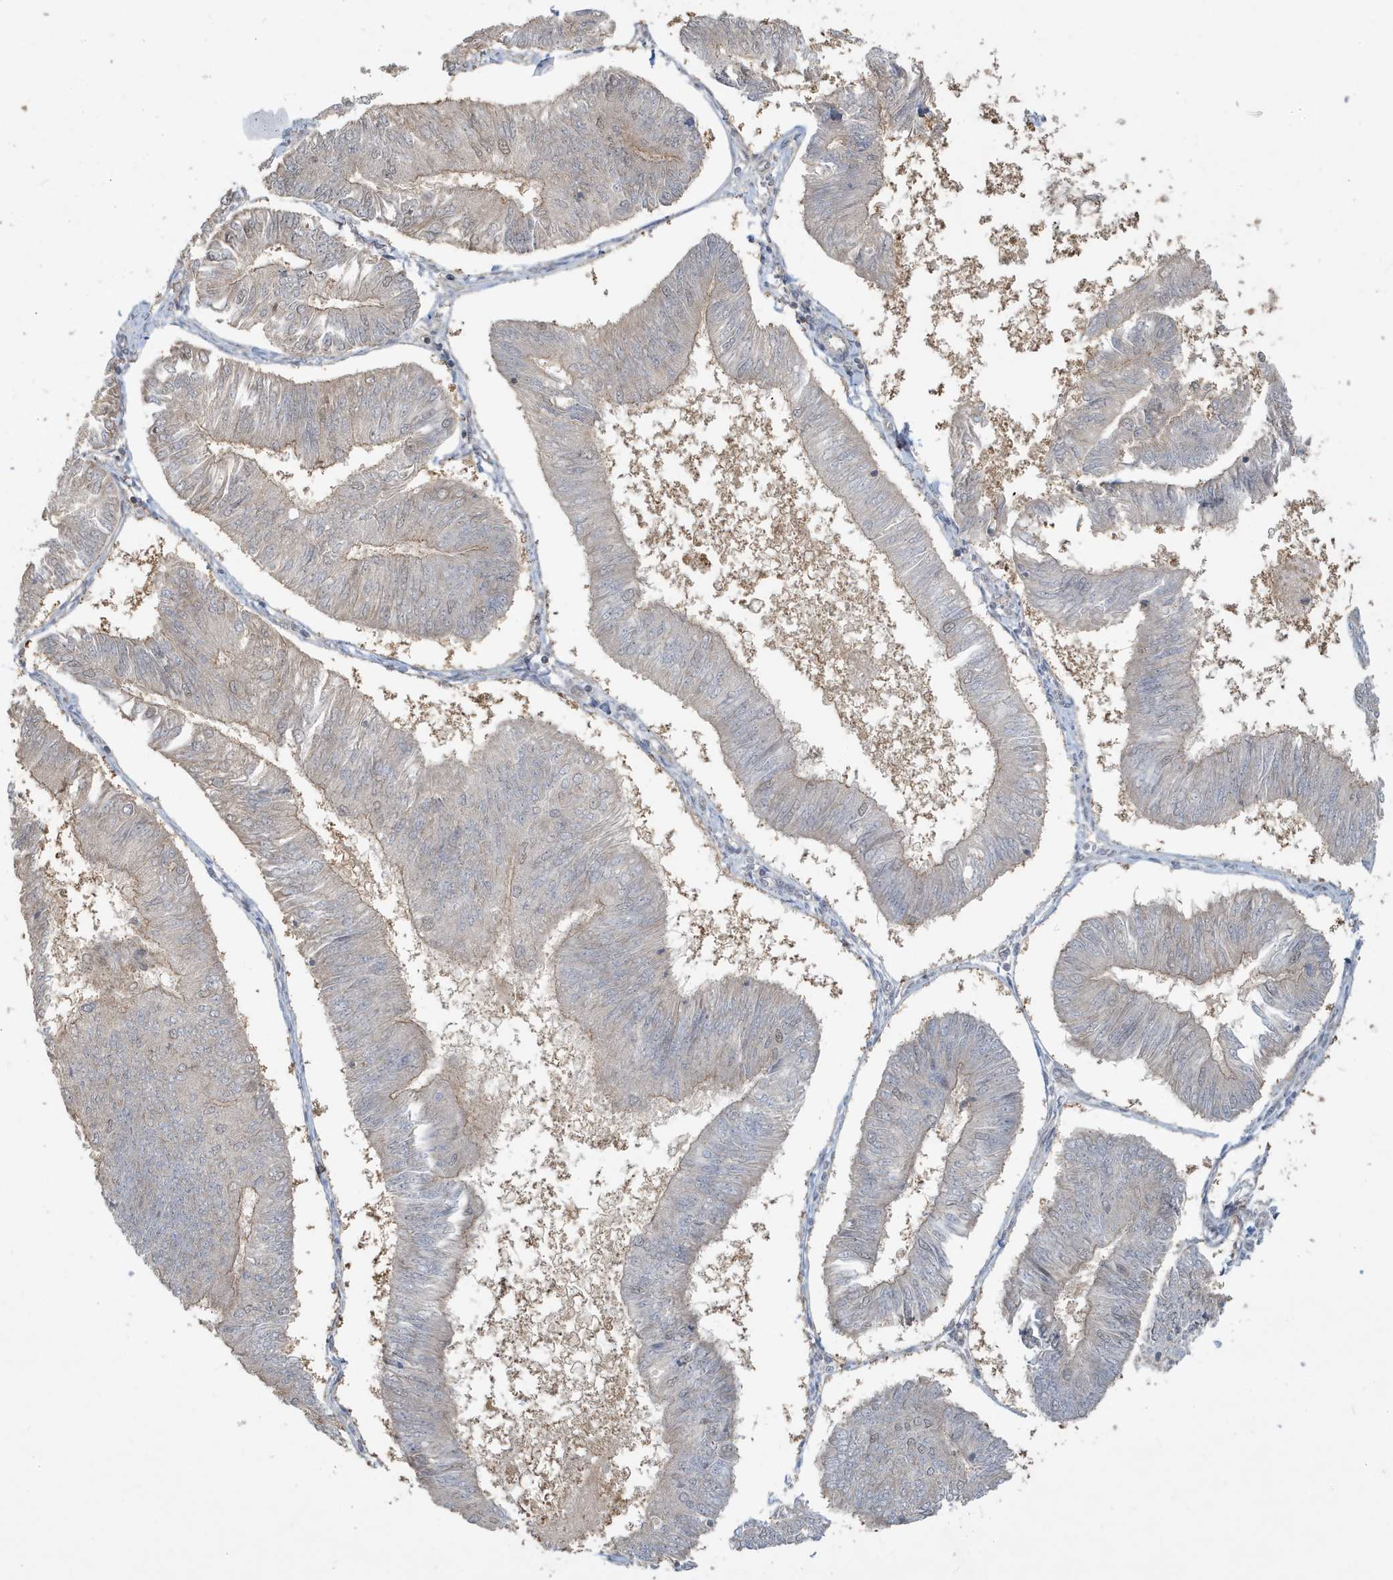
{"staining": {"intensity": "weak", "quantity": "<25%", "location": "cytoplasmic/membranous"}, "tissue": "endometrial cancer", "cell_type": "Tumor cells", "image_type": "cancer", "snomed": [{"axis": "morphology", "description": "Adenocarcinoma, NOS"}, {"axis": "topography", "description": "Endometrium"}], "caption": "Adenocarcinoma (endometrial) stained for a protein using immunohistochemistry (IHC) demonstrates no staining tumor cells.", "gene": "PRRT3", "patient": {"sex": "female", "age": 58}}